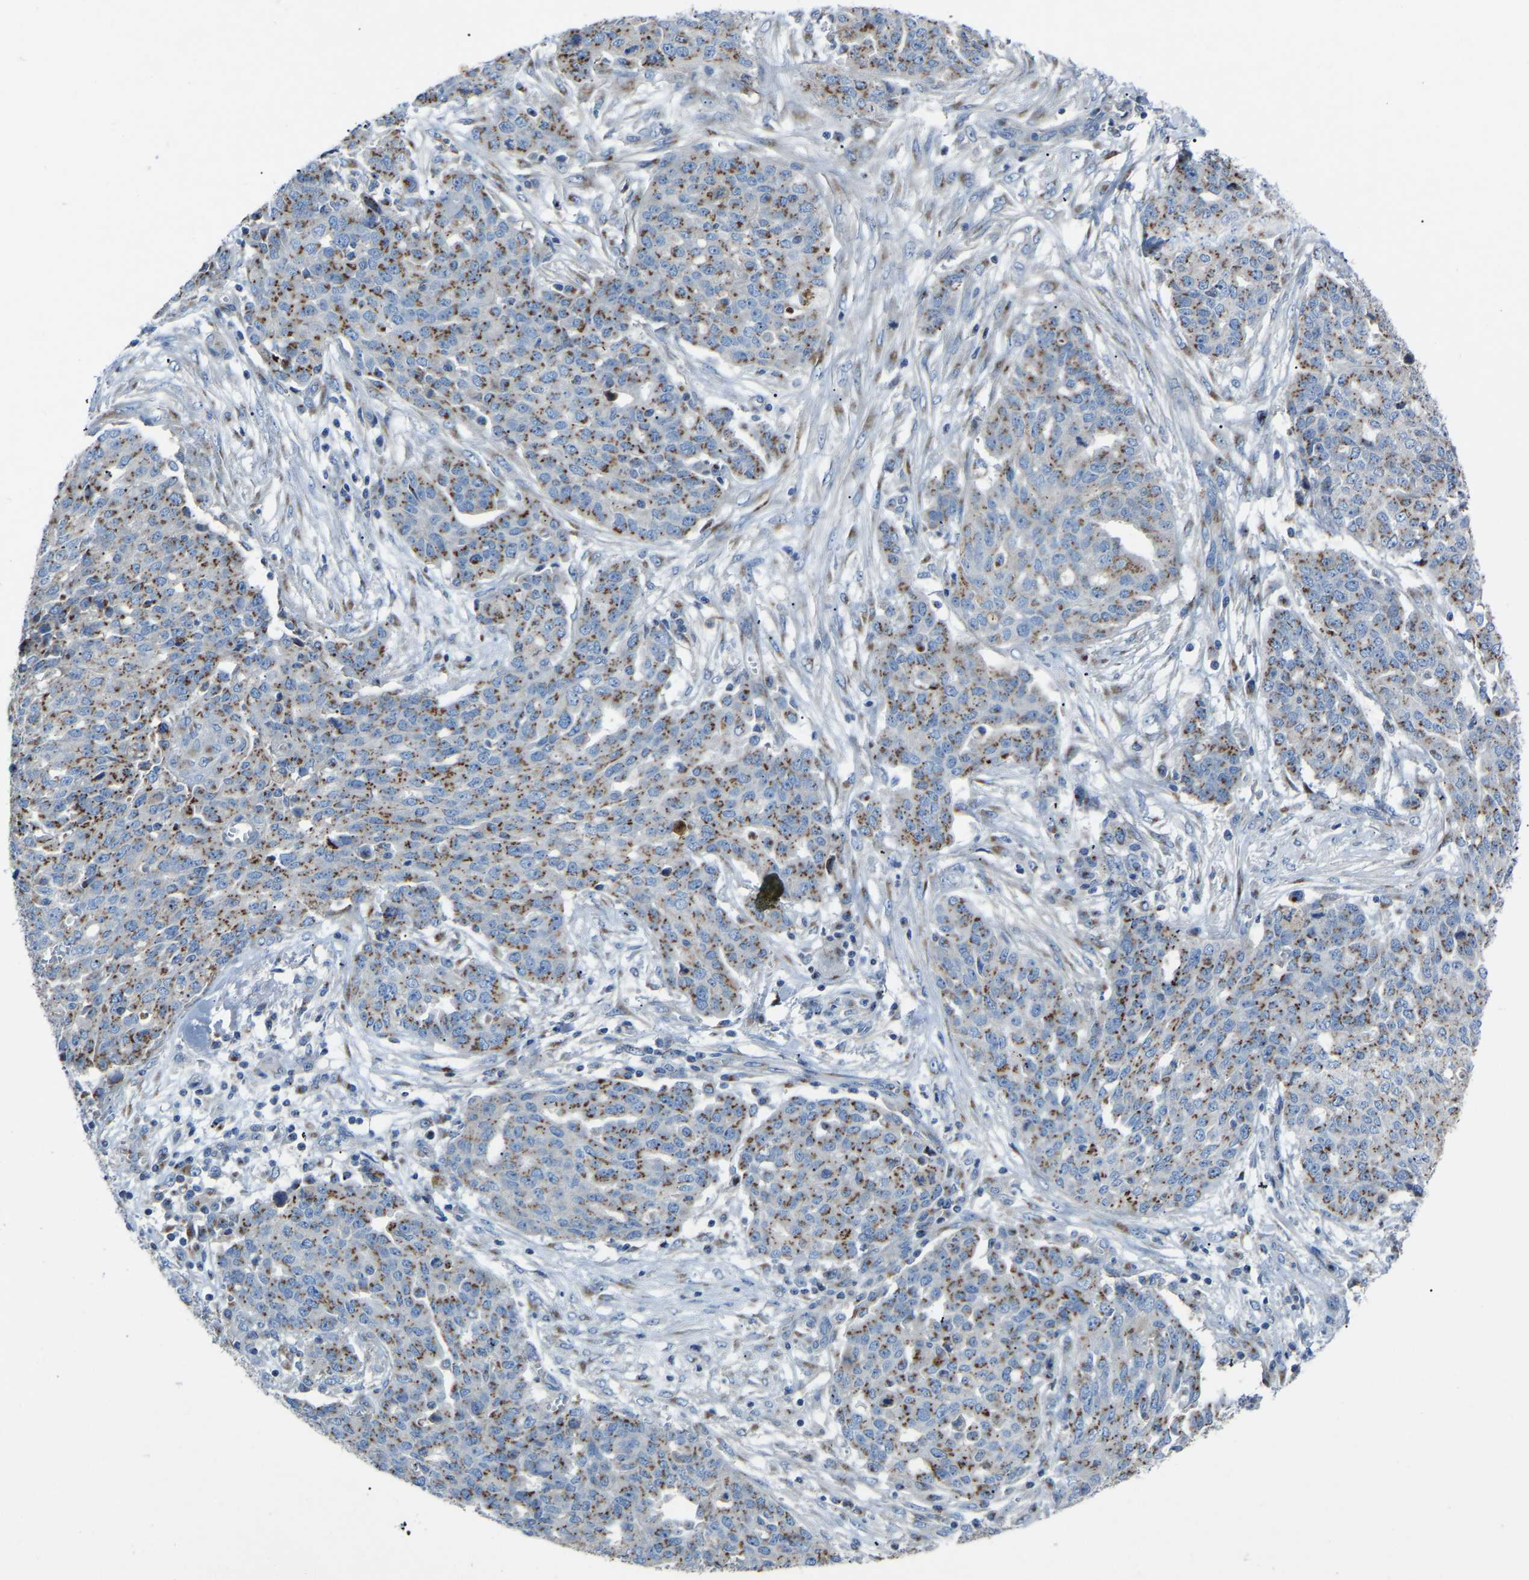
{"staining": {"intensity": "moderate", "quantity": ">75%", "location": "cytoplasmic/membranous"}, "tissue": "ovarian cancer", "cell_type": "Tumor cells", "image_type": "cancer", "snomed": [{"axis": "morphology", "description": "Cystadenocarcinoma, serous, NOS"}, {"axis": "topography", "description": "Soft tissue"}, {"axis": "topography", "description": "Ovary"}], "caption": "Tumor cells reveal medium levels of moderate cytoplasmic/membranous positivity in approximately >75% of cells in human ovarian cancer.", "gene": "CANT1", "patient": {"sex": "female", "age": 57}}